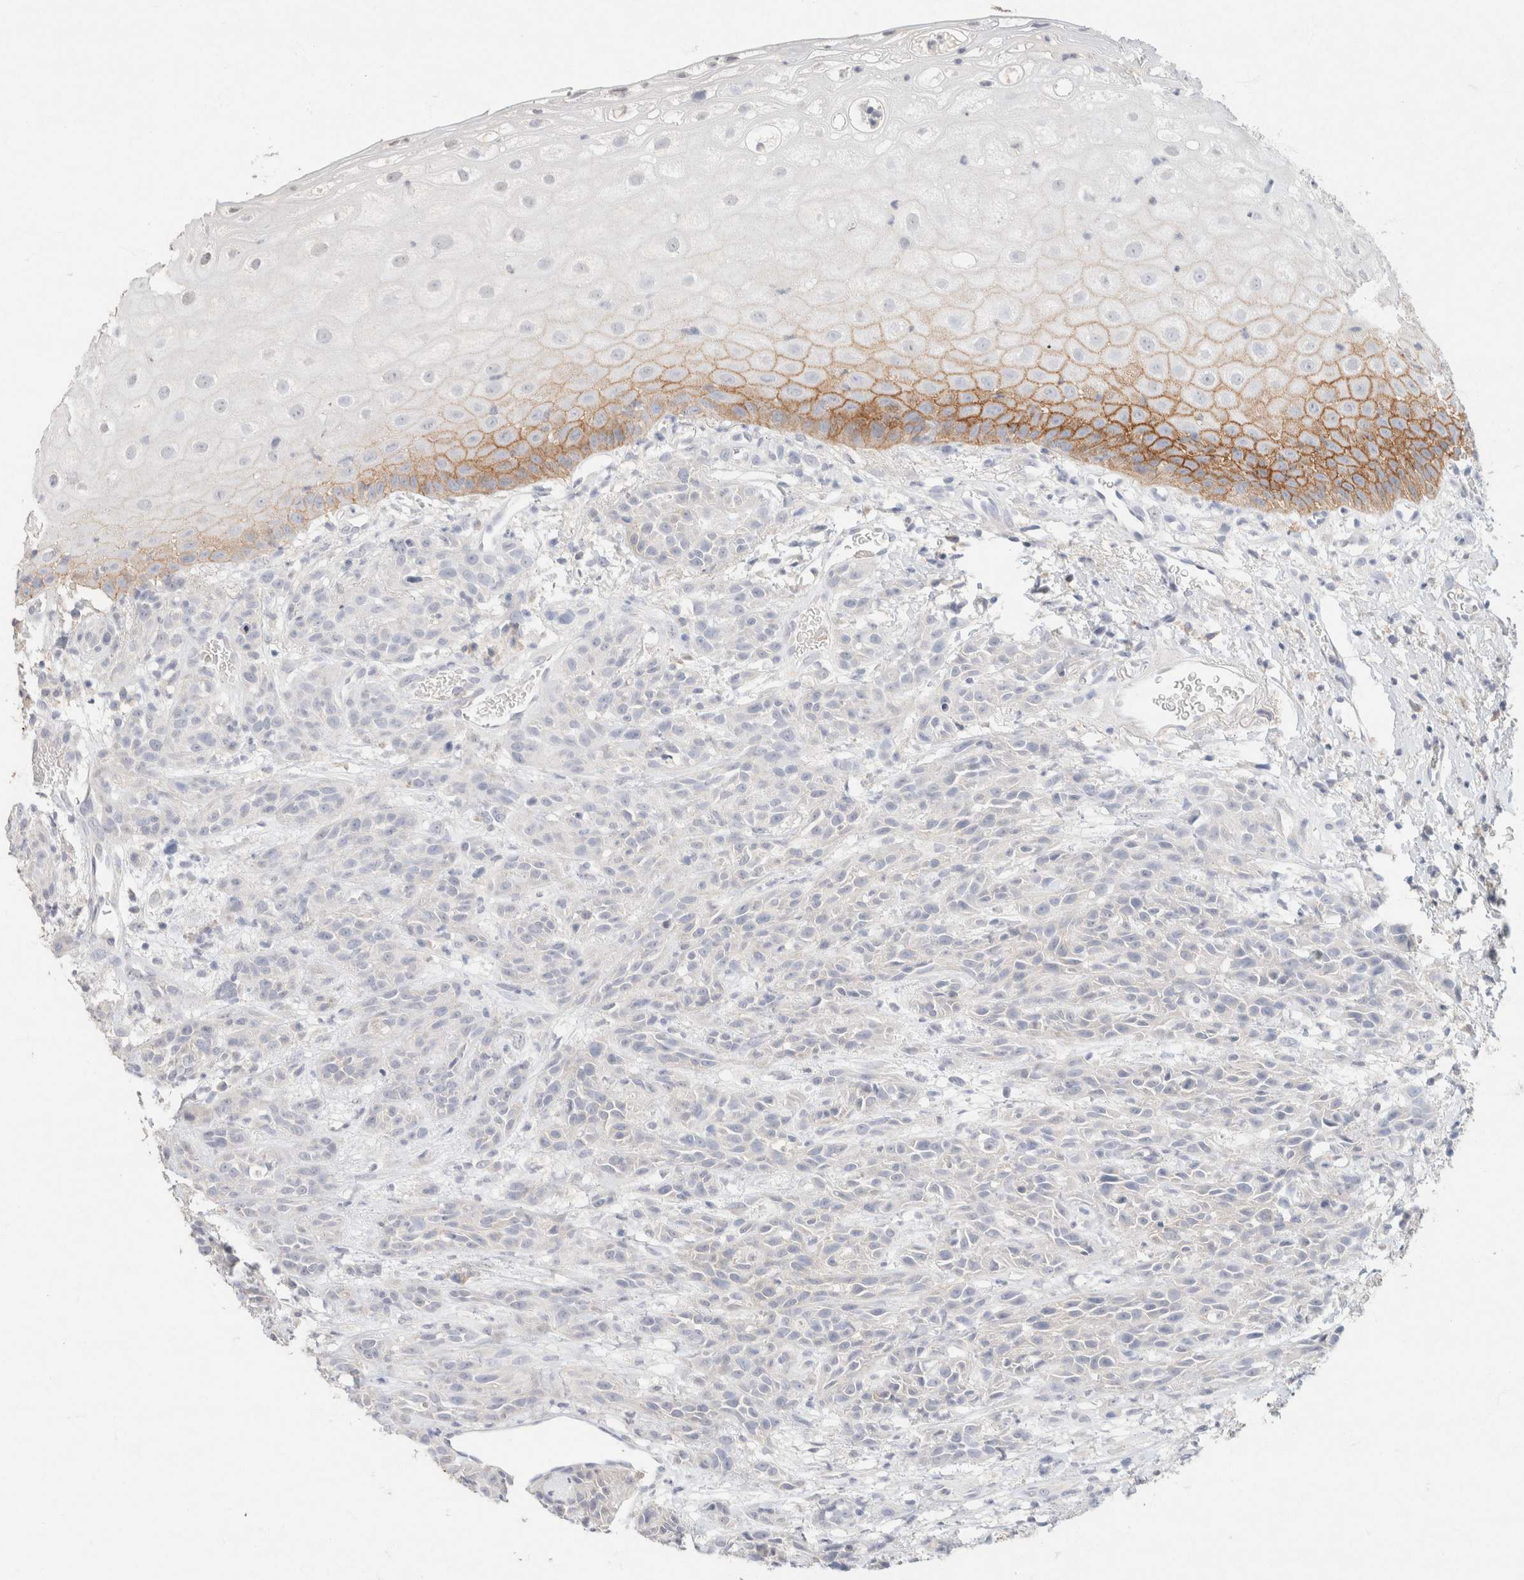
{"staining": {"intensity": "negative", "quantity": "none", "location": "none"}, "tissue": "head and neck cancer", "cell_type": "Tumor cells", "image_type": "cancer", "snomed": [{"axis": "morphology", "description": "Normal tissue, NOS"}, {"axis": "morphology", "description": "Squamous cell carcinoma, NOS"}, {"axis": "topography", "description": "Cartilage tissue"}, {"axis": "topography", "description": "Head-Neck"}], "caption": "Immunohistochemical staining of human head and neck cancer (squamous cell carcinoma) shows no significant positivity in tumor cells.", "gene": "CA12", "patient": {"sex": "male", "age": 62}}